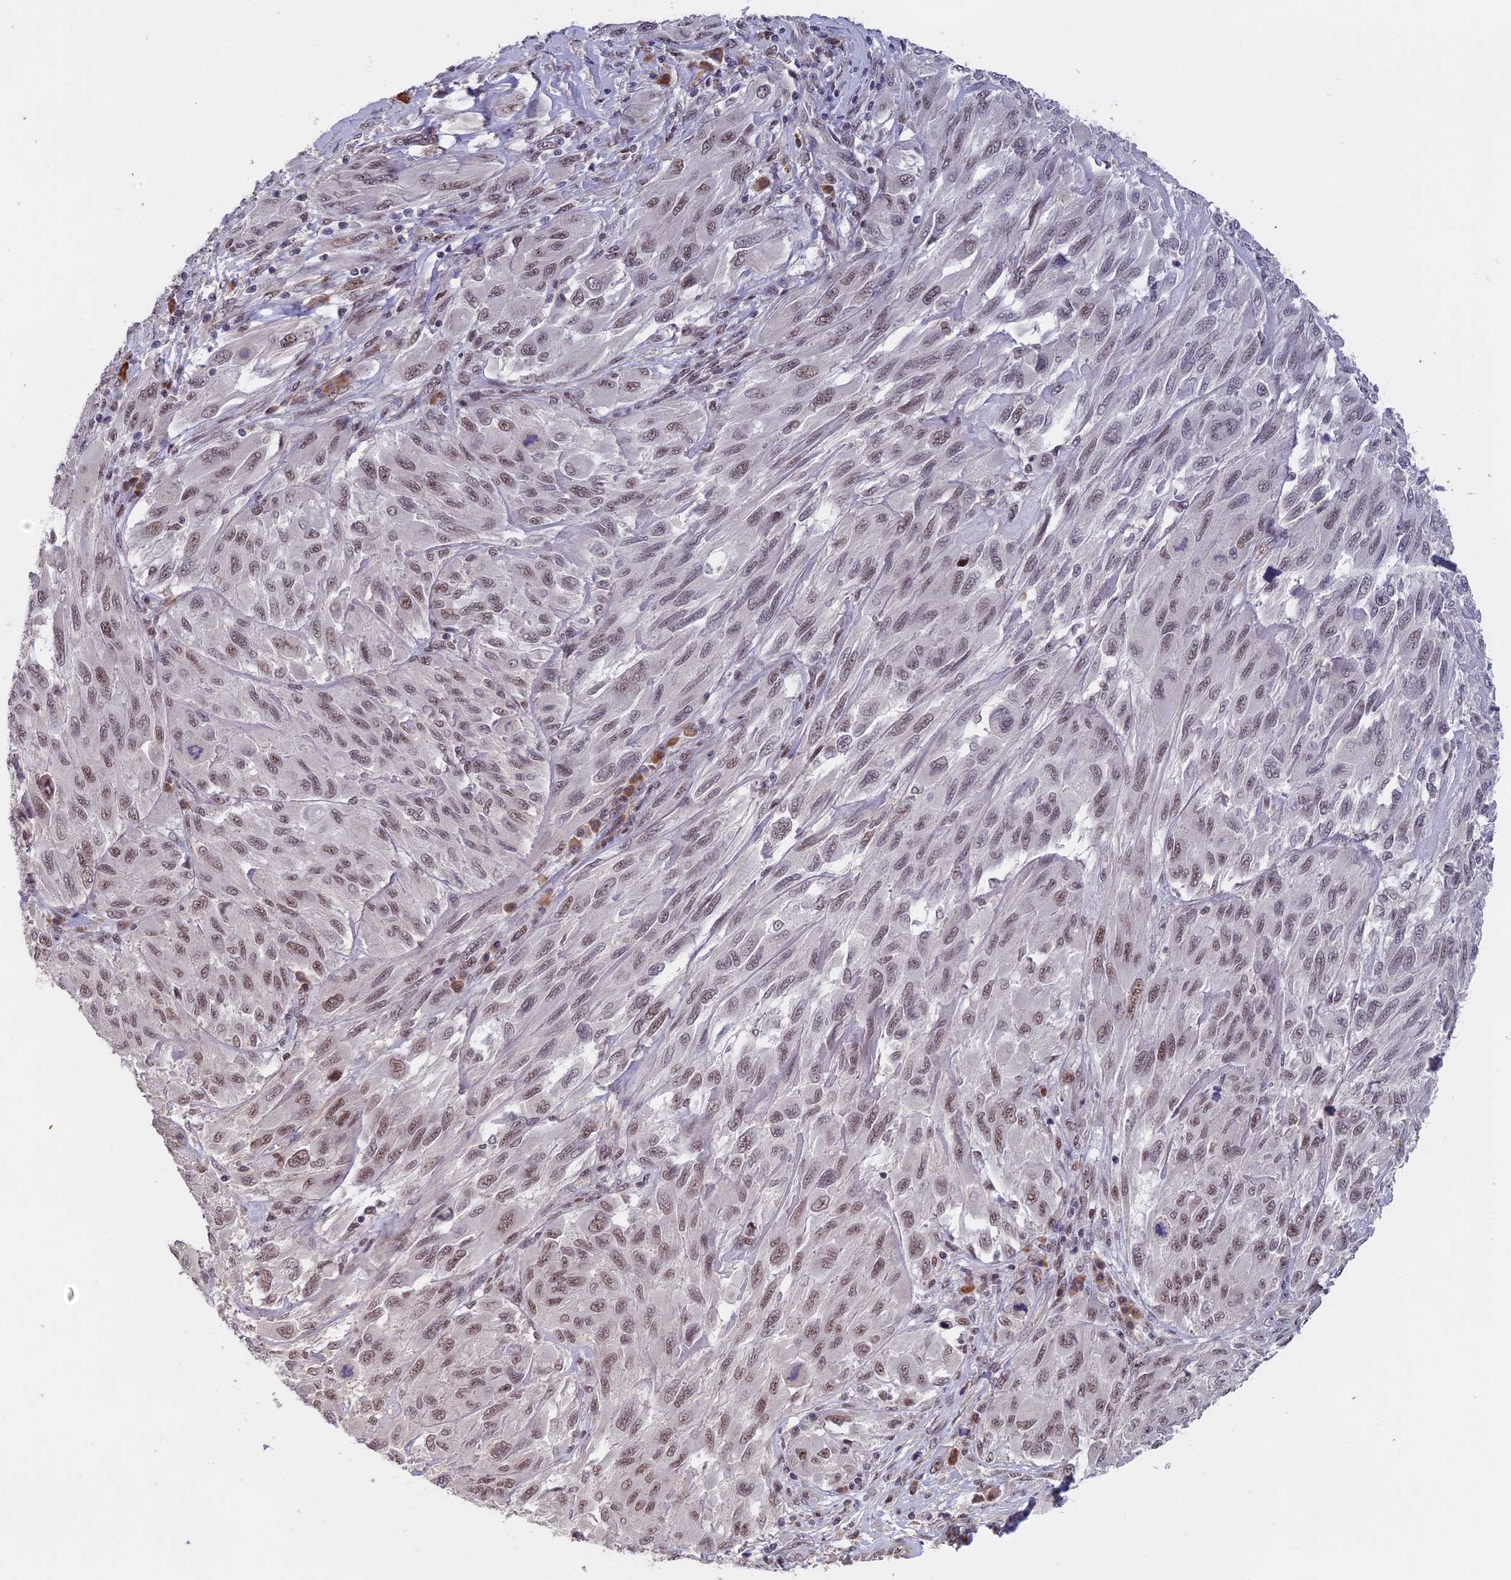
{"staining": {"intensity": "moderate", "quantity": ">75%", "location": "nuclear"}, "tissue": "melanoma", "cell_type": "Tumor cells", "image_type": "cancer", "snomed": [{"axis": "morphology", "description": "Malignant melanoma, NOS"}, {"axis": "topography", "description": "Skin"}], "caption": "Brown immunohistochemical staining in human melanoma demonstrates moderate nuclear expression in about >75% of tumor cells.", "gene": "MORF4L1", "patient": {"sex": "female", "age": 91}}